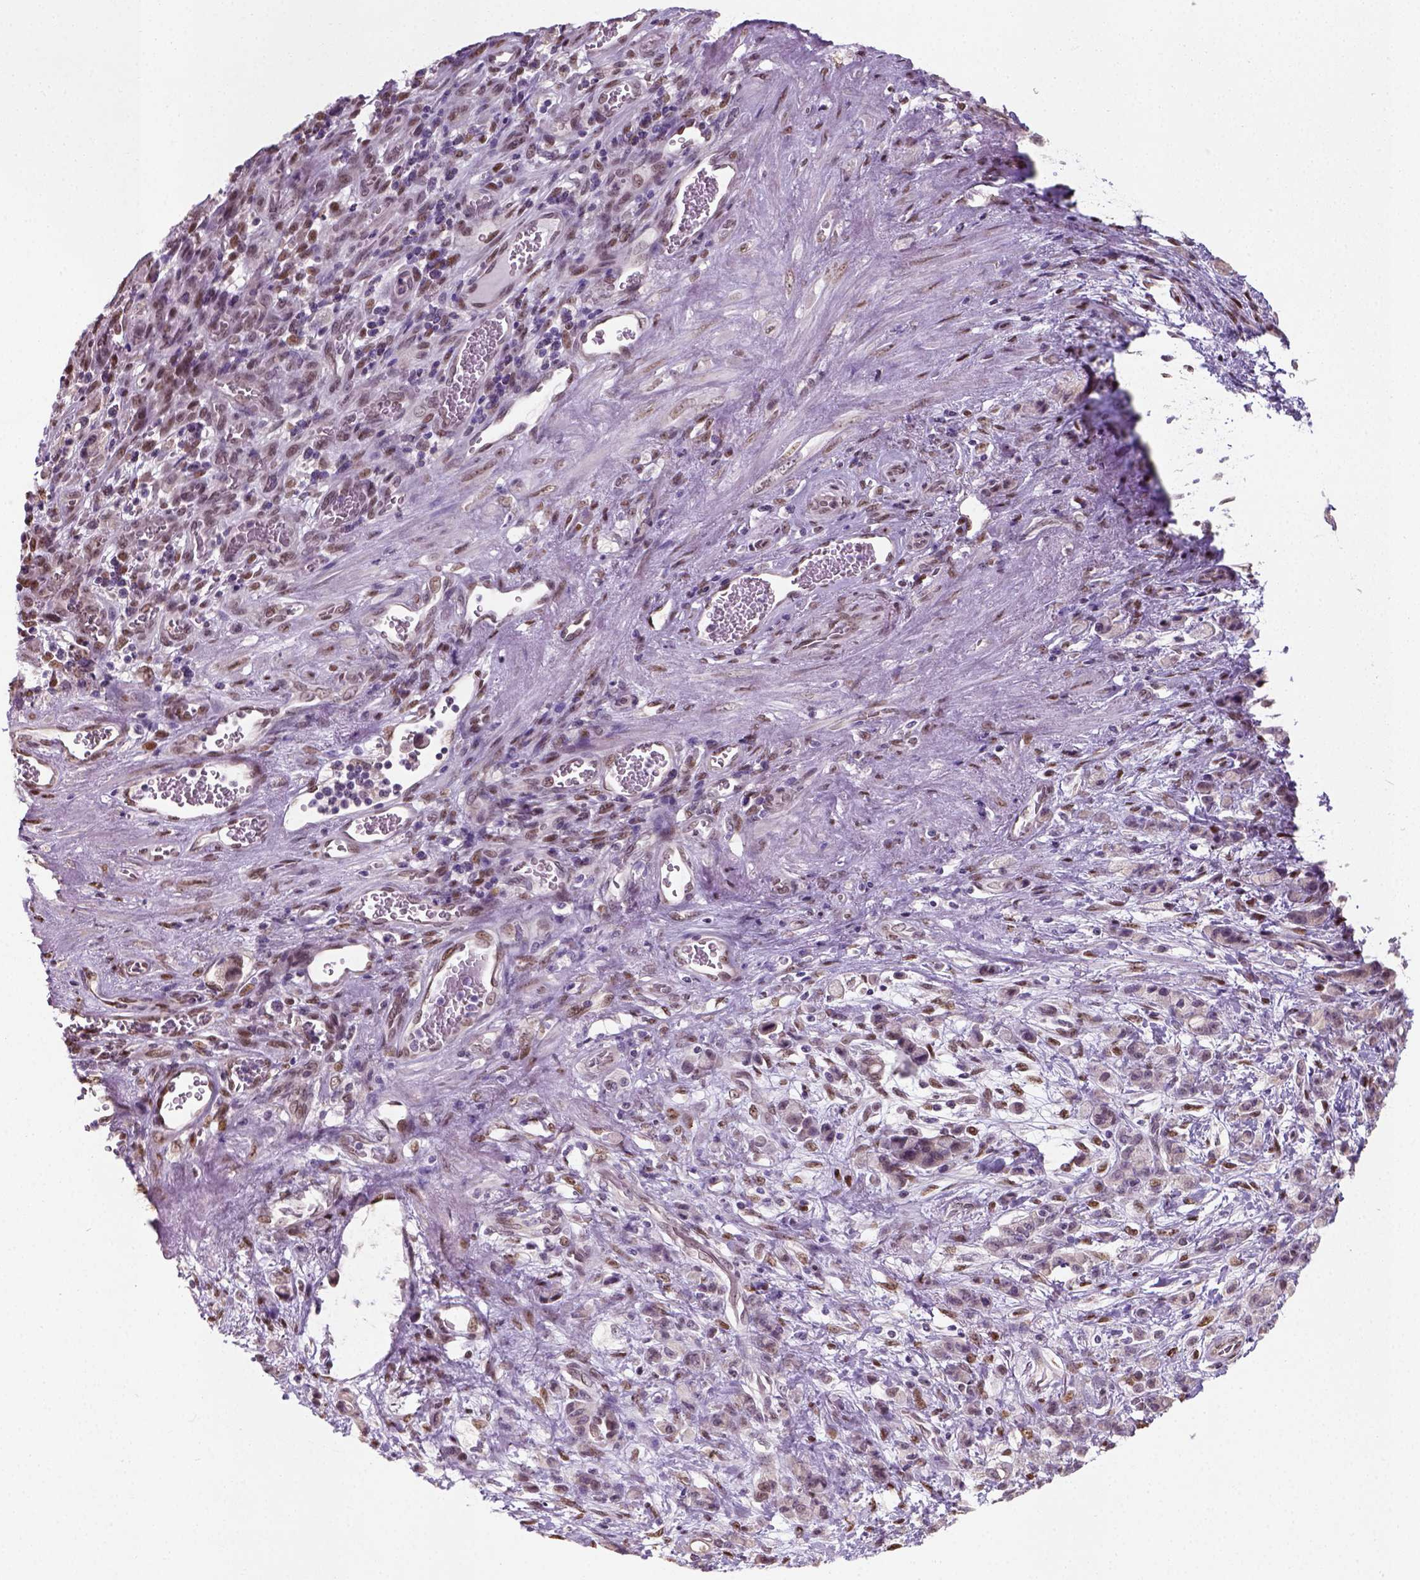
{"staining": {"intensity": "moderate", "quantity": "25%-75%", "location": "nuclear"}, "tissue": "stomach cancer", "cell_type": "Tumor cells", "image_type": "cancer", "snomed": [{"axis": "morphology", "description": "Adenocarcinoma, NOS"}, {"axis": "topography", "description": "Stomach"}], "caption": "The immunohistochemical stain shows moderate nuclear expression in tumor cells of adenocarcinoma (stomach) tissue. The protein of interest is stained brown, and the nuclei are stained in blue (DAB (3,3'-diaminobenzidine) IHC with brightfield microscopy, high magnification).", "gene": "C1orf112", "patient": {"sex": "male", "age": 77}}